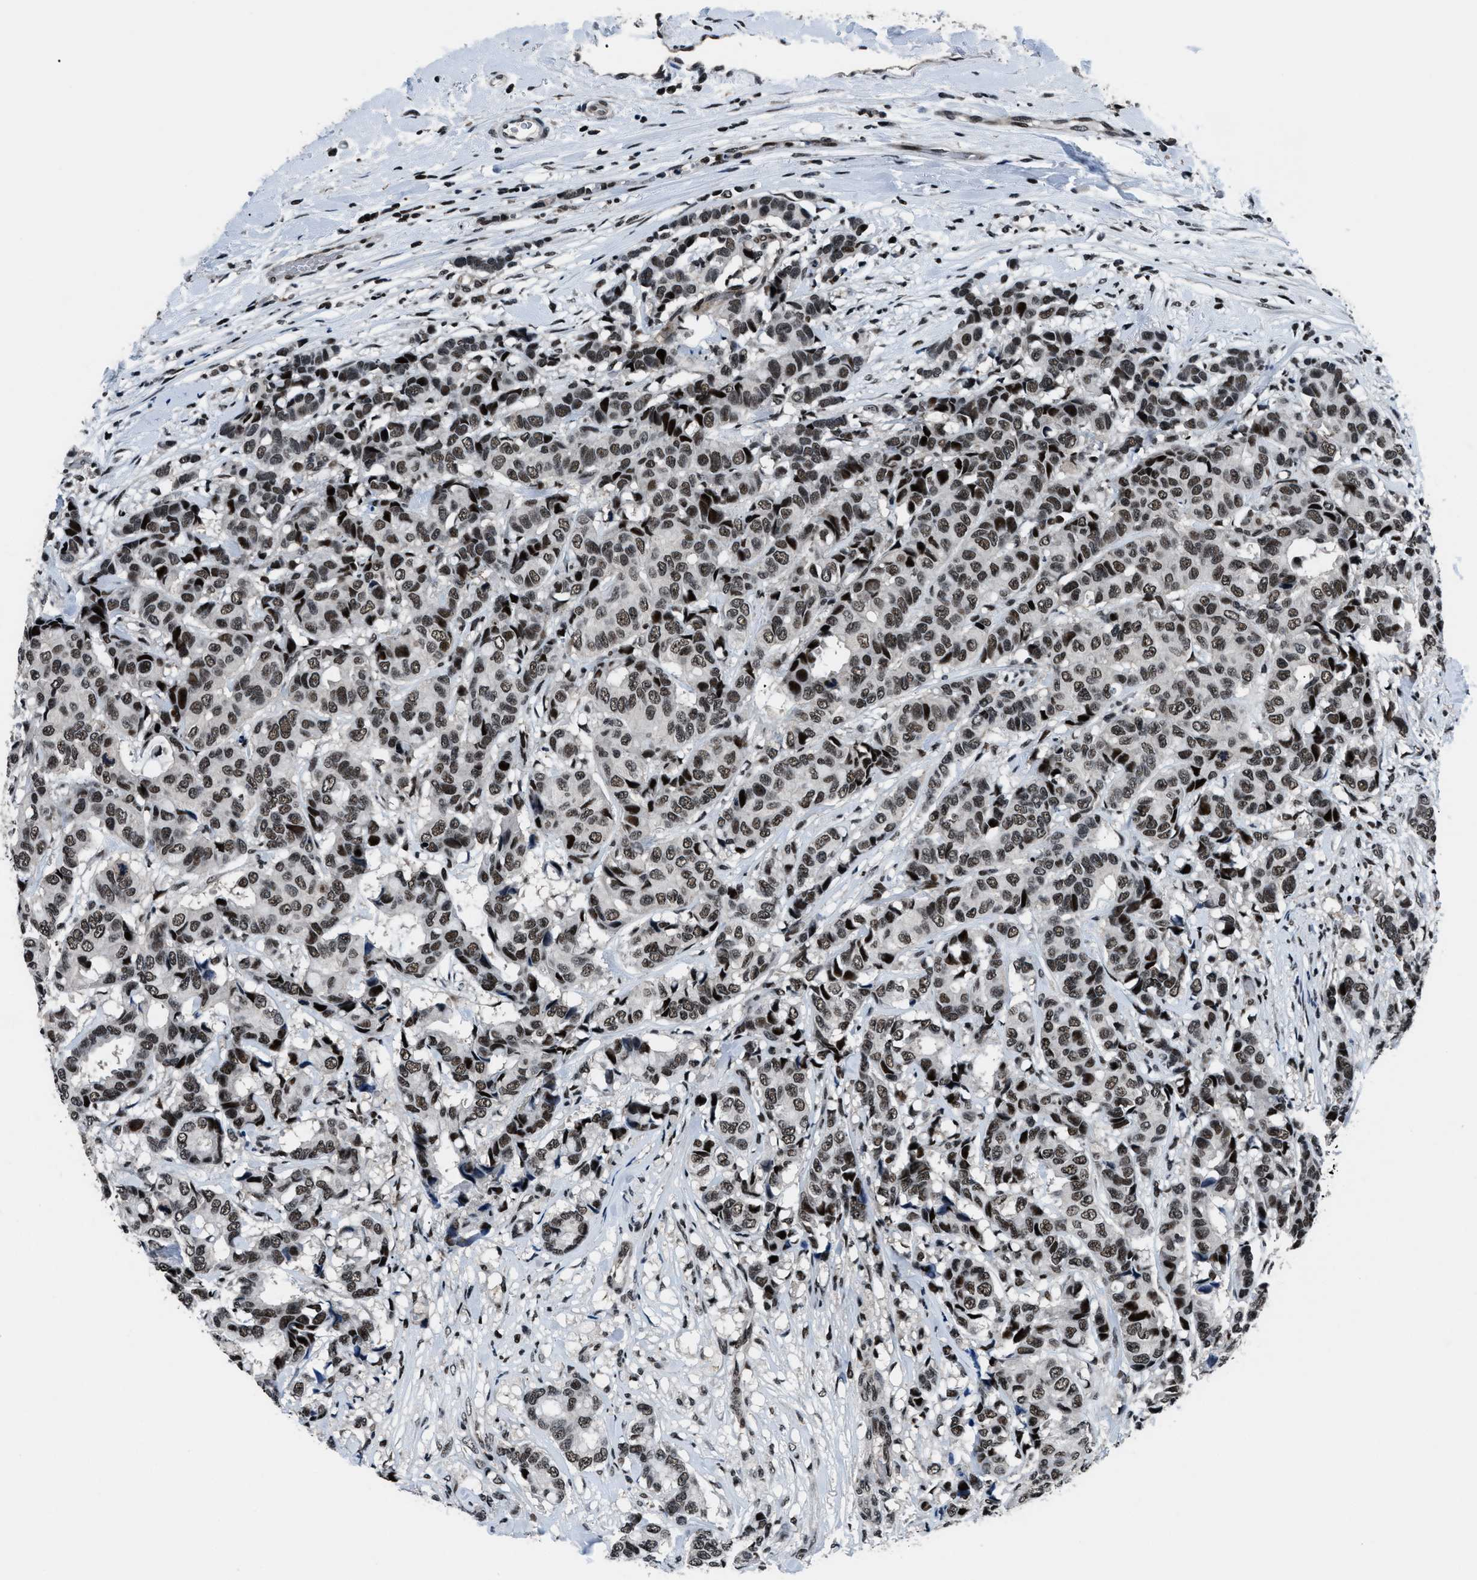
{"staining": {"intensity": "strong", "quantity": ">75%", "location": "nuclear"}, "tissue": "breast cancer", "cell_type": "Tumor cells", "image_type": "cancer", "snomed": [{"axis": "morphology", "description": "Duct carcinoma"}, {"axis": "topography", "description": "Breast"}], "caption": "Breast infiltrating ductal carcinoma stained with immunohistochemistry displays strong nuclear positivity in approximately >75% of tumor cells. Nuclei are stained in blue.", "gene": "SMARCB1", "patient": {"sex": "female", "age": 87}}